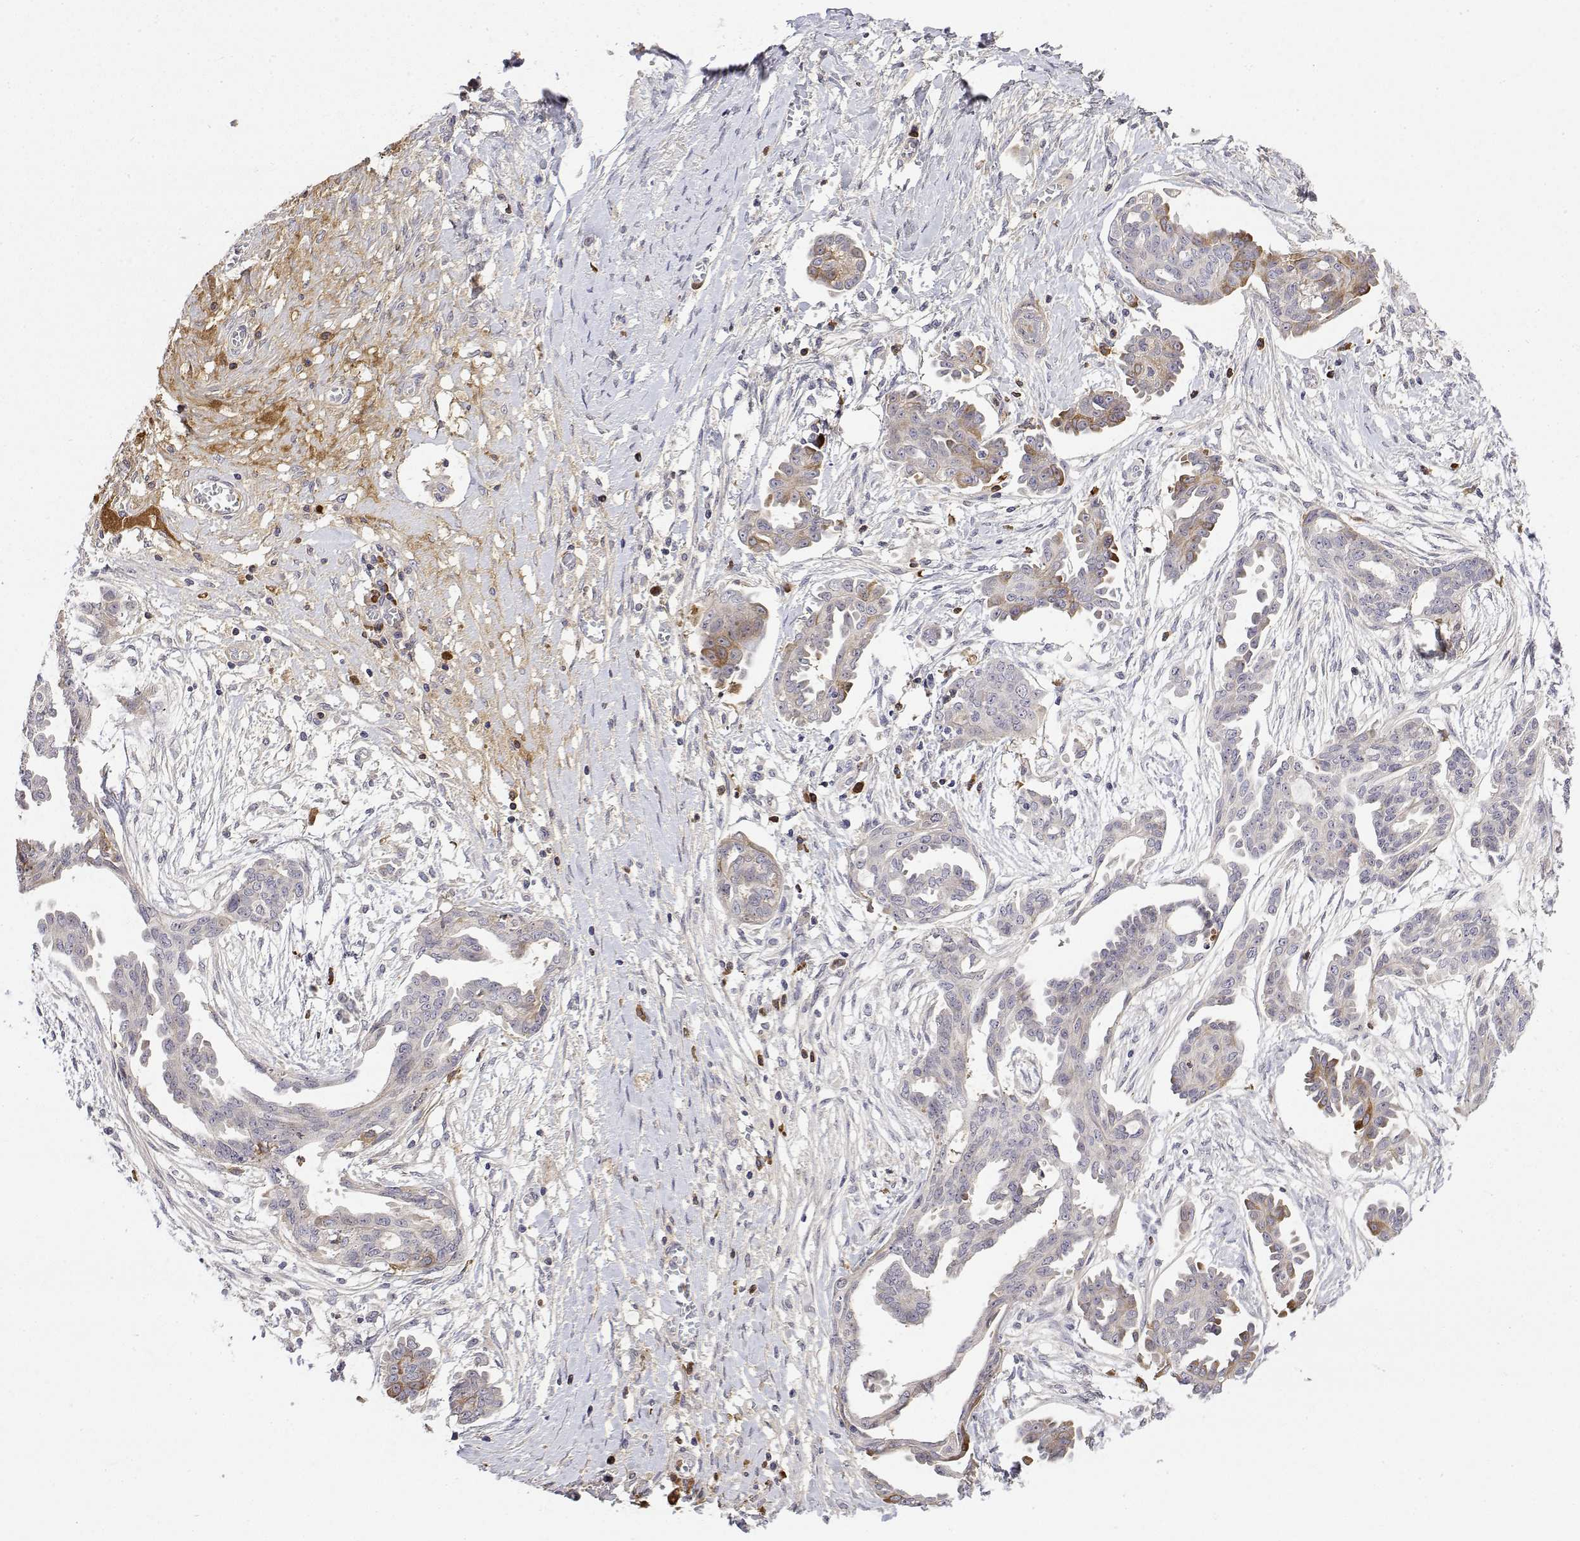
{"staining": {"intensity": "moderate", "quantity": "<25%", "location": "cytoplasmic/membranous"}, "tissue": "ovarian cancer", "cell_type": "Tumor cells", "image_type": "cancer", "snomed": [{"axis": "morphology", "description": "Cystadenocarcinoma, serous, NOS"}, {"axis": "topography", "description": "Ovary"}], "caption": "Serous cystadenocarcinoma (ovarian) stained with DAB immunohistochemistry displays low levels of moderate cytoplasmic/membranous expression in approximately <25% of tumor cells. (DAB = brown stain, brightfield microscopy at high magnification).", "gene": "IGFBP4", "patient": {"sex": "female", "age": 71}}